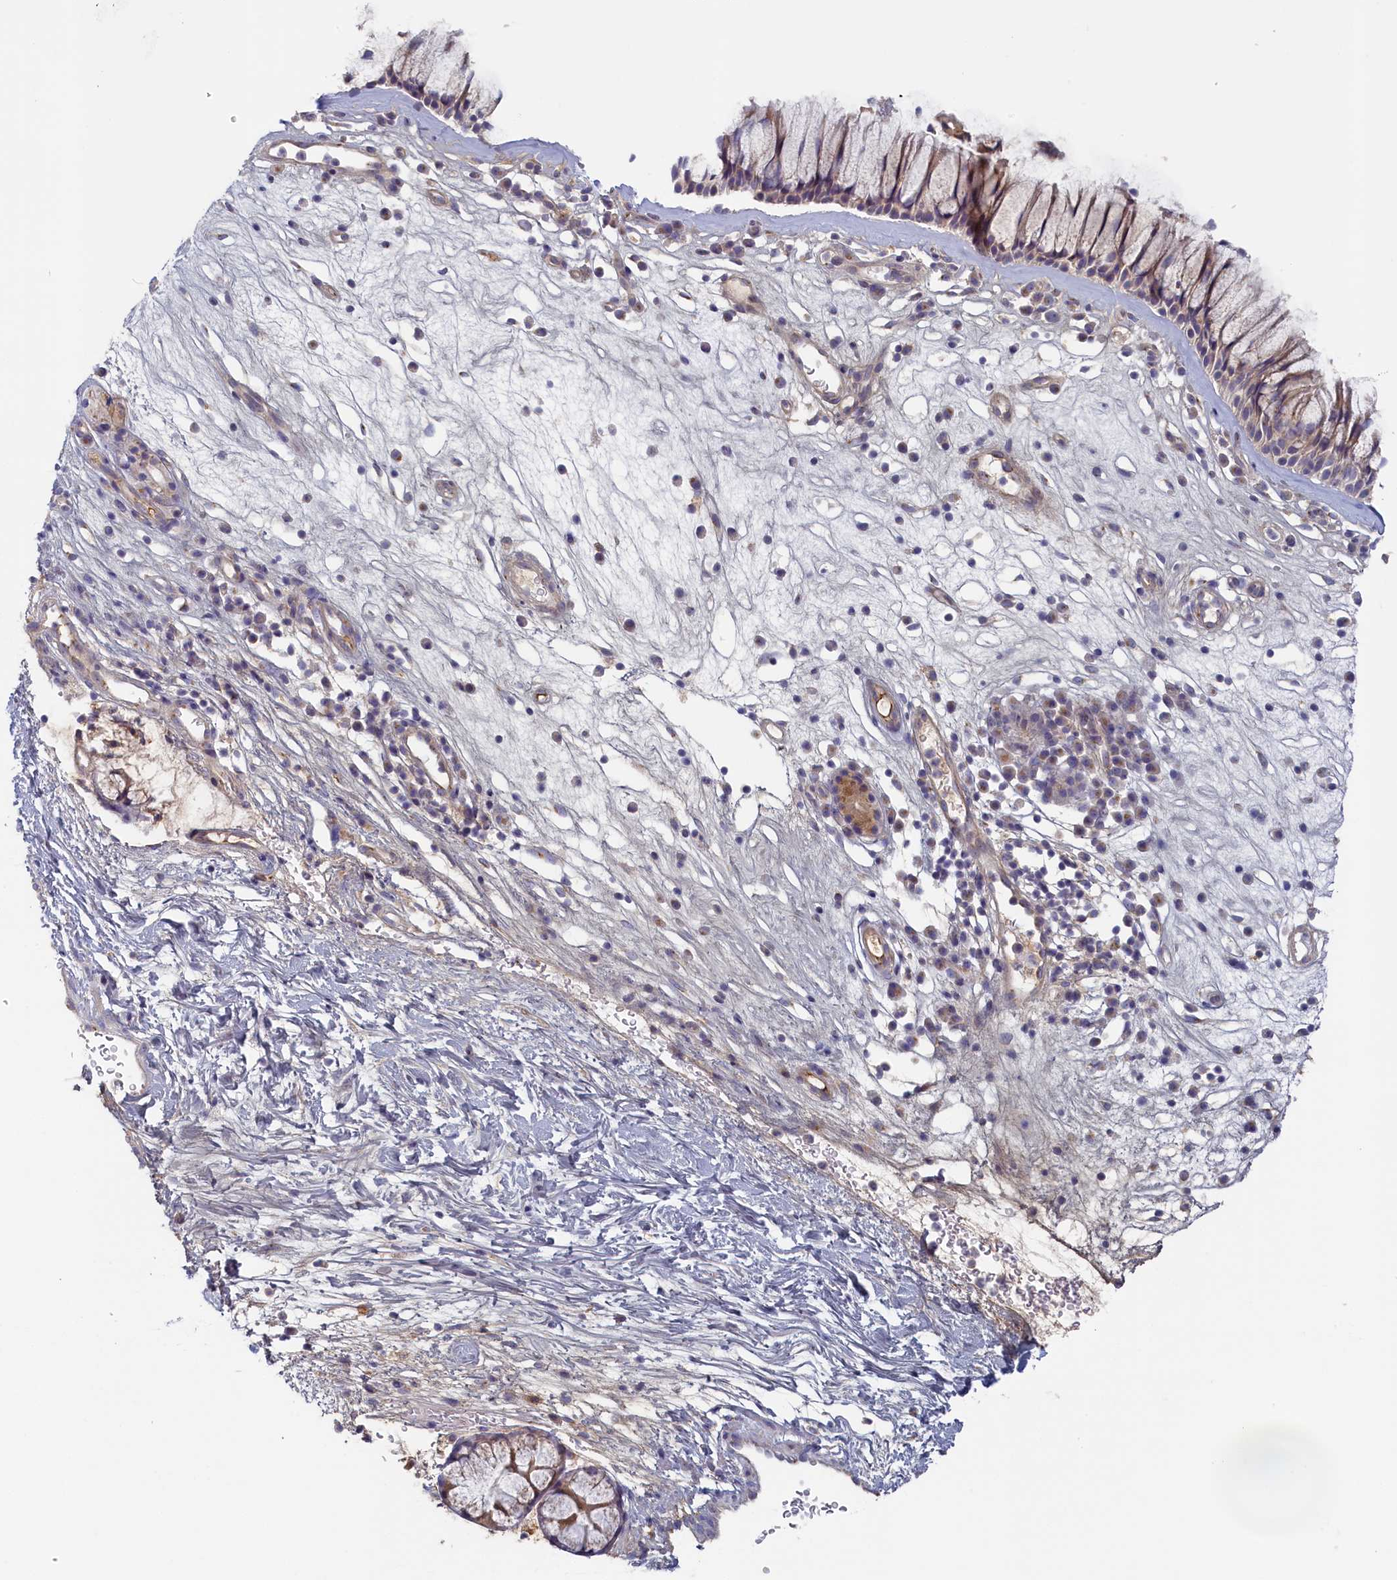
{"staining": {"intensity": "weak", "quantity": ">75%", "location": "cytoplasmic/membranous"}, "tissue": "nasopharynx", "cell_type": "Respiratory epithelial cells", "image_type": "normal", "snomed": [{"axis": "morphology", "description": "Normal tissue, NOS"}, {"axis": "morphology", "description": "Inflammation, NOS"}, {"axis": "morphology", "description": "Malignant melanoma, Metastatic site"}, {"axis": "topography", "description": "Nasopharynx"}], "caption": "A histopathology image of human nasopharynx stained for a protein reveals weak cytoplasmic/membranous brown staining in respiratory epithelial cells. (Brightfield microscopy of DAB IHC at high magnification).", "gene": "STX16", "patient": {"sex": "male", "age": 70}}